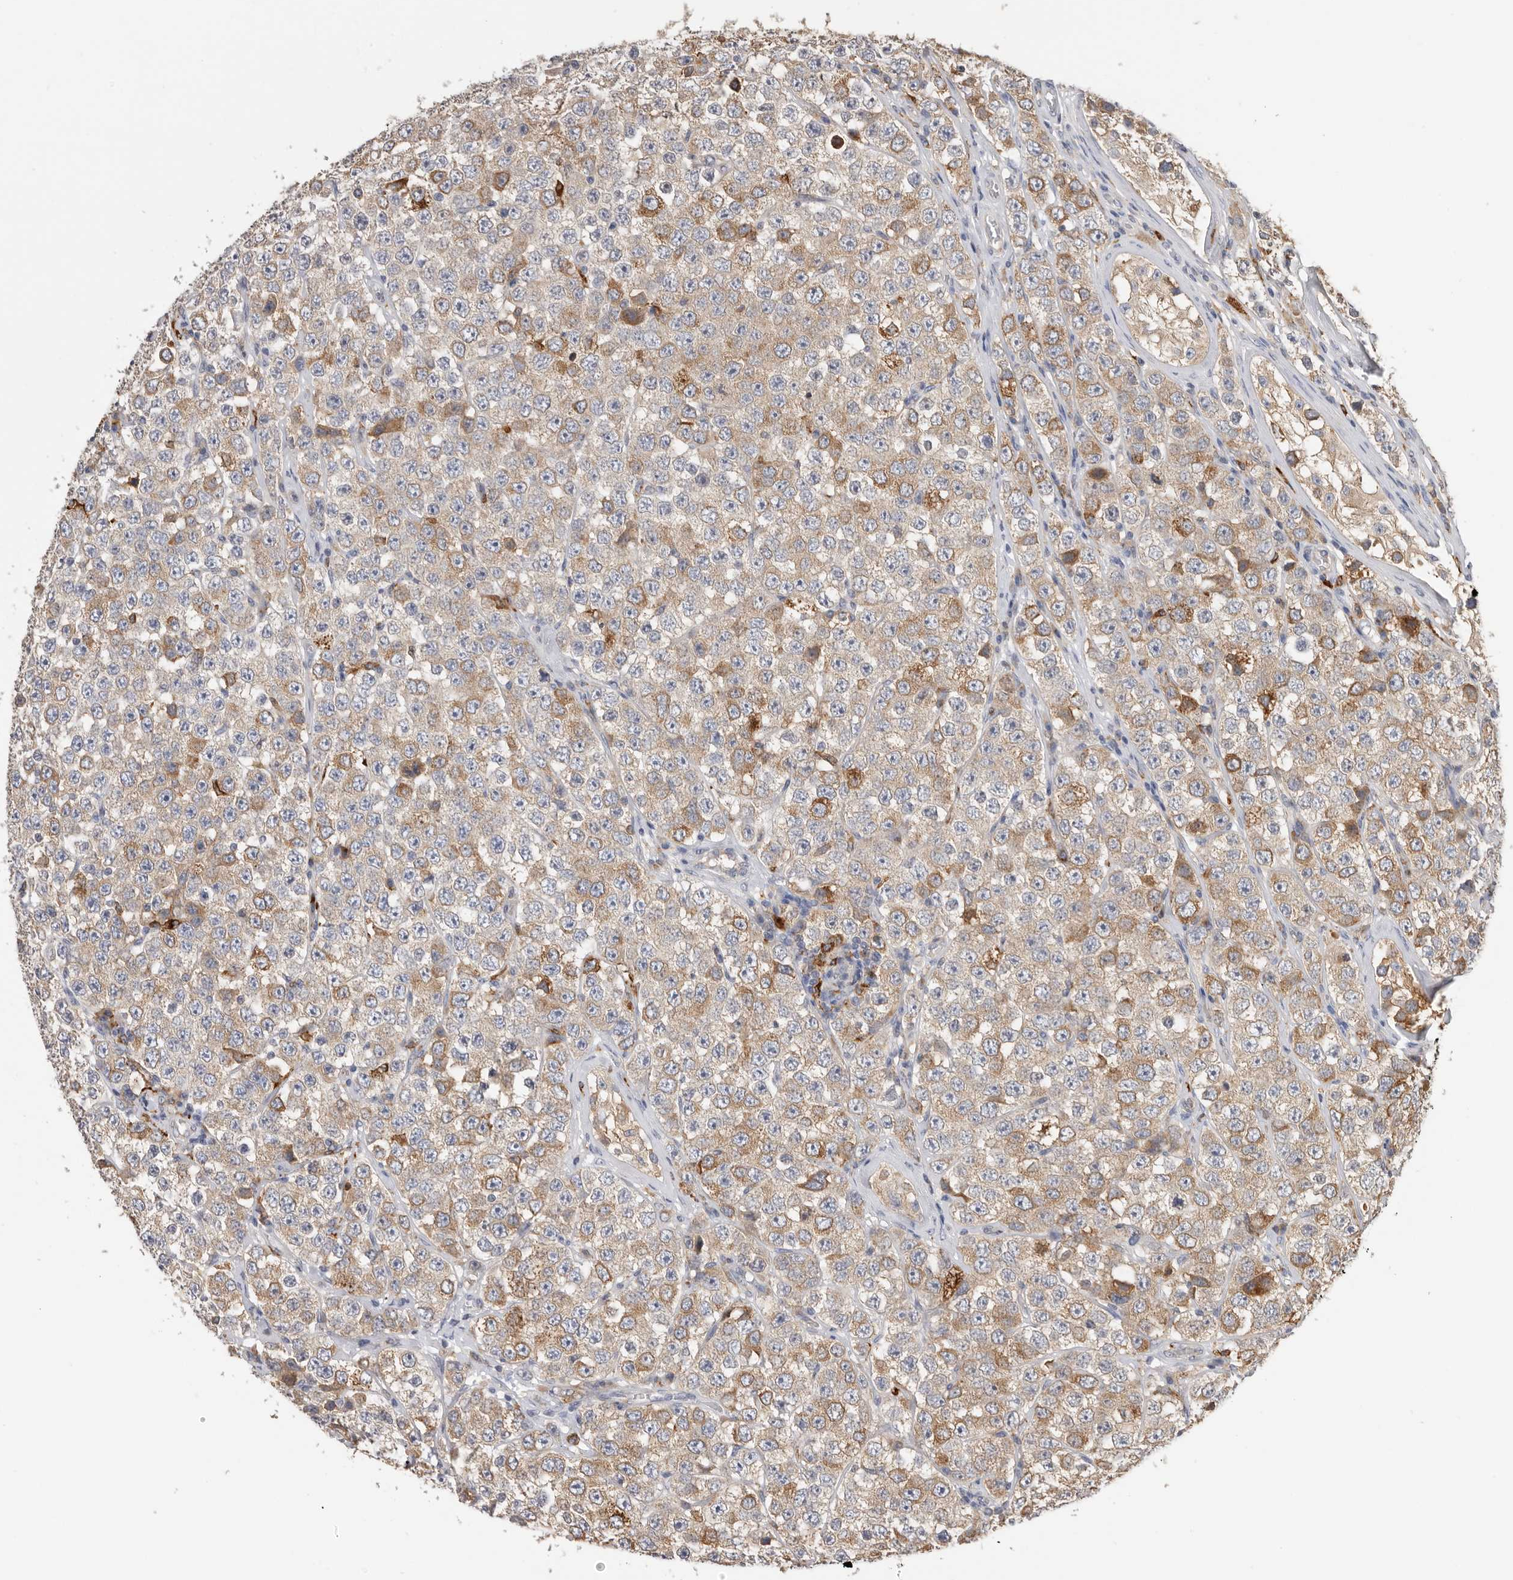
{"staining": {"intensity": "moderate", "quantity": ">75%", "location": "cytoplasmic/membranous"}, "tissue": "testis cancer", "cell_type": "Tumor cells", "image_type": "cancer", "snomed": [{"axis": "morphology", "description": "Seminoma, NOS"}, {"axis": "topography", "description": "Testis"}], "caption": "Seminoma (testis) stained for a protein (brown) demonstrates moderate cytoplasmic/membranous positive staining in about >75% of tumor cells.", "gene": "TFRC", "patient": {"sex": "male", "age": 28}}